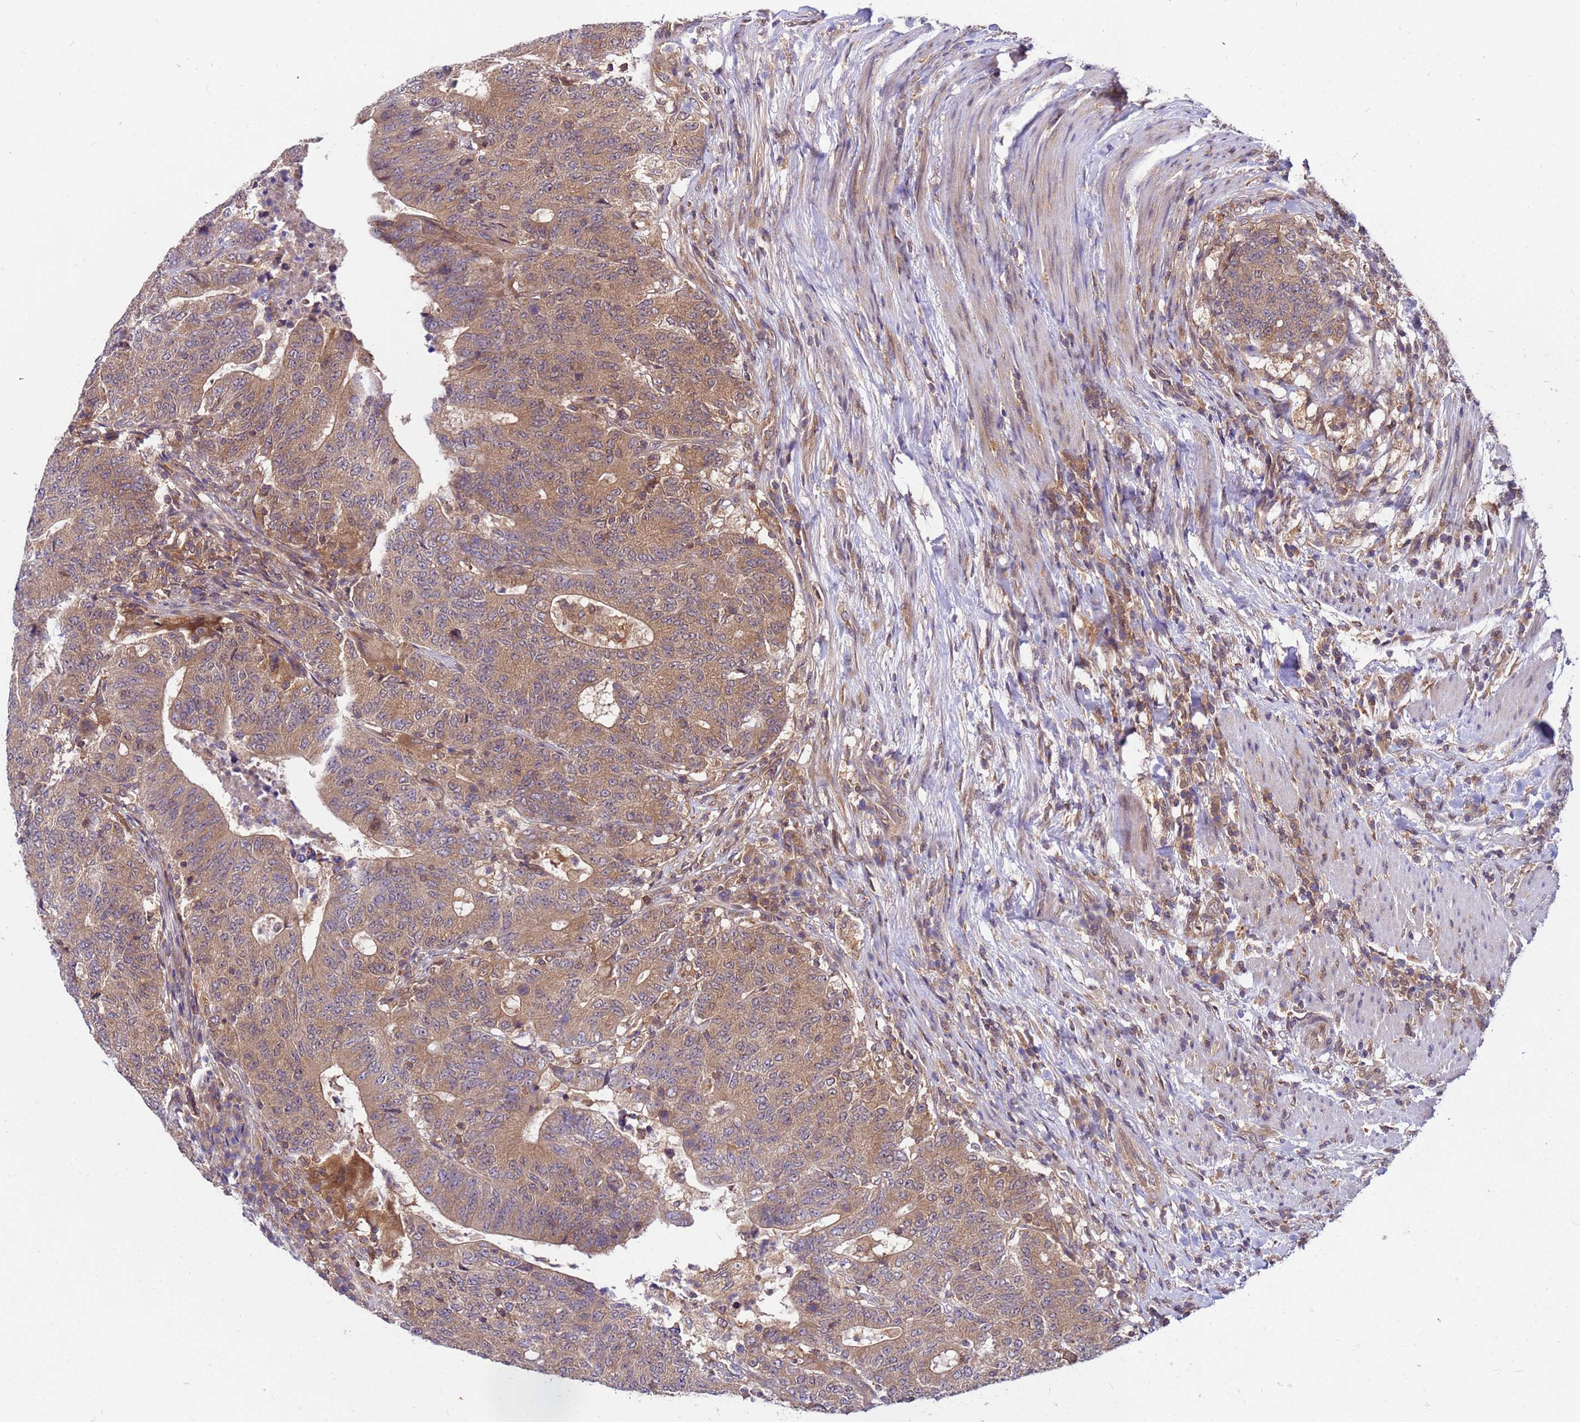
{"staining": {"intensity": "moderate", "quantity": "25%-75%", "location": "cytoplasmic/membranous"}, "tissue": "colorectal cancer", "cell_type": "Tumor cells", "image_type": "cancer", "snomed": [{"axis": "morphology", "description": "Adenocarcinoma, NOS"}, {"axis": "topography", "description": "Colon"}], "caption": "Immunohistochemical staining of human colorectal adenocarcinoma exhibits medium levels of moderate cytoplasmic/membranous positivity in about 25%-75% of tumor cells.", "gene": "GET3", "patient": {"sex": "female", "age": 75}}